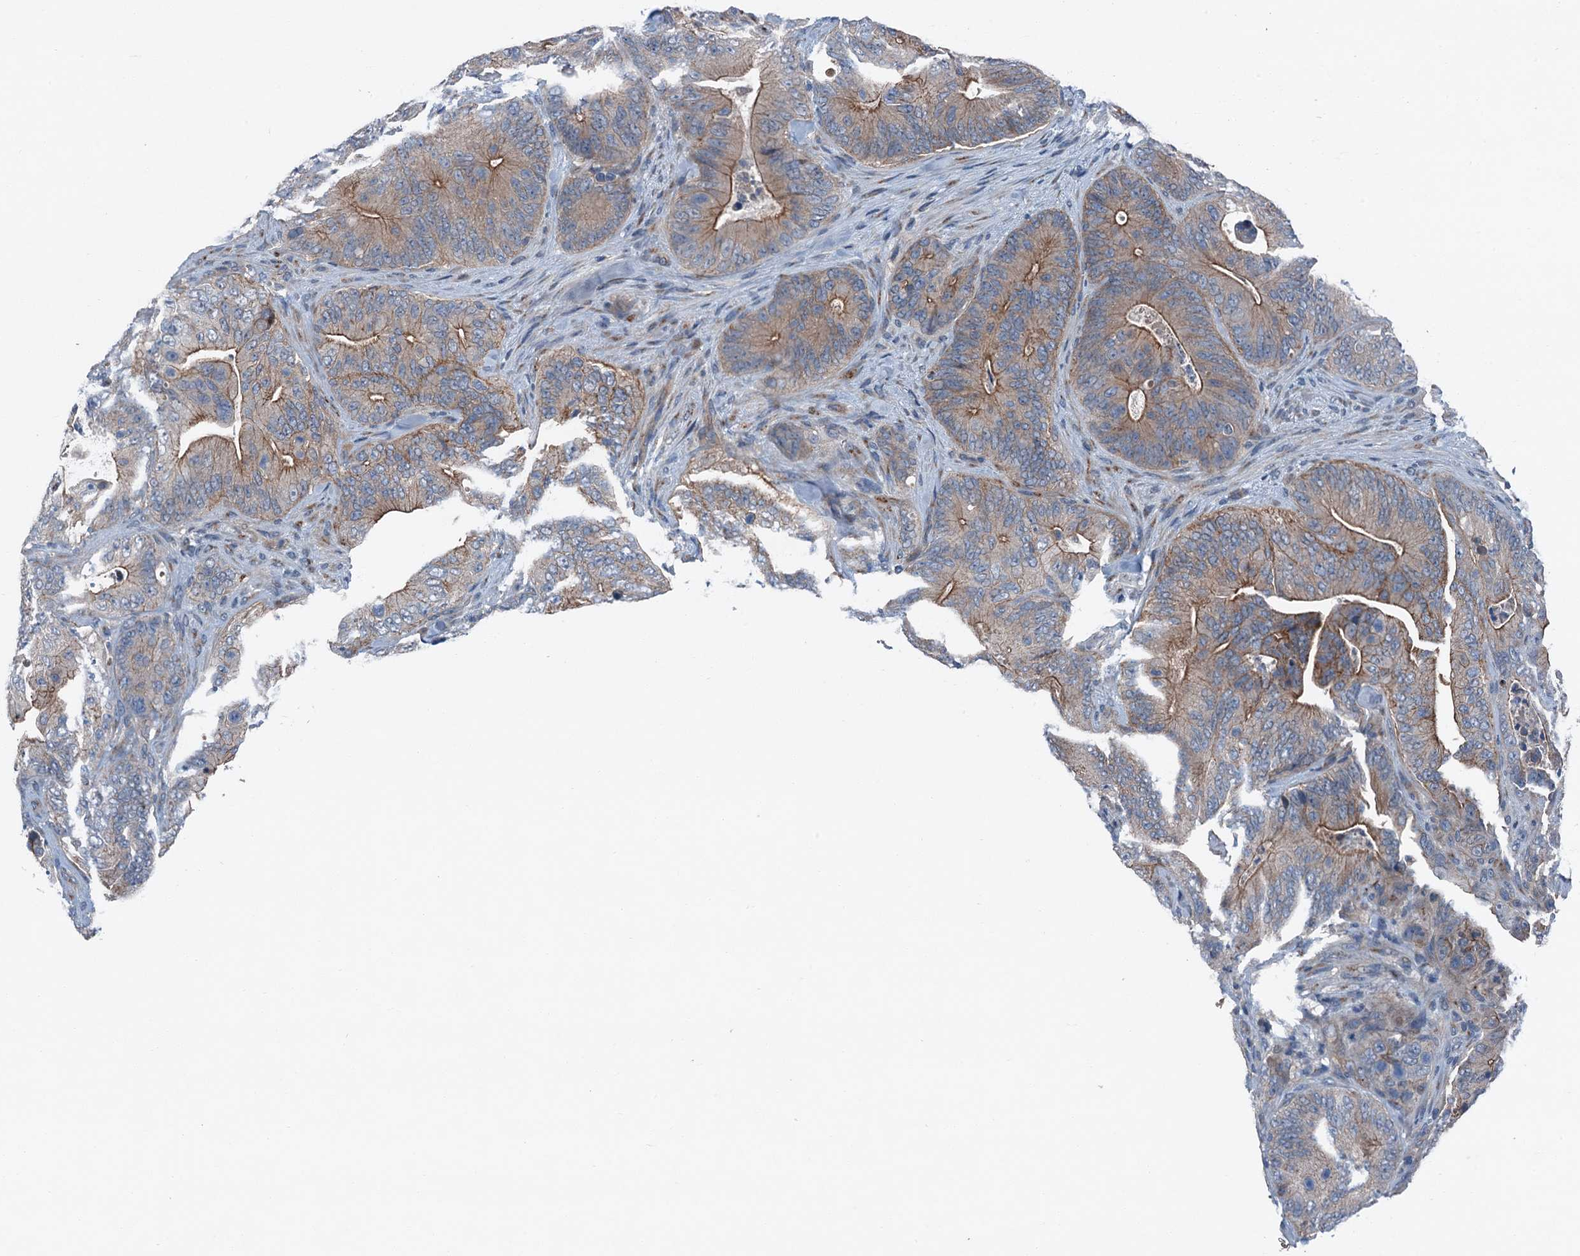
{"staining": {"intensity": "moderate", "quantity": ">75%", "location": "cytoplasmic/membranous"}, "tissue": "colorectal cancer", "cell_type": "Tumor cells", "image_type": "cancer", "snomed": [{"axis": "morphology", "description": "Normal tissue, NOS"}, {"axis": "topography", "description": "Colon"}], "caption": "An immunohistochemistry histopathology image of tumor tissue is shown. Protein staining in brown highlights moderate cytoplasmic/membranous positivity in colorectal cancer within tumor cells.", "gene": "SLC2A10", "patient": {"sex": "female", "age": 82}}